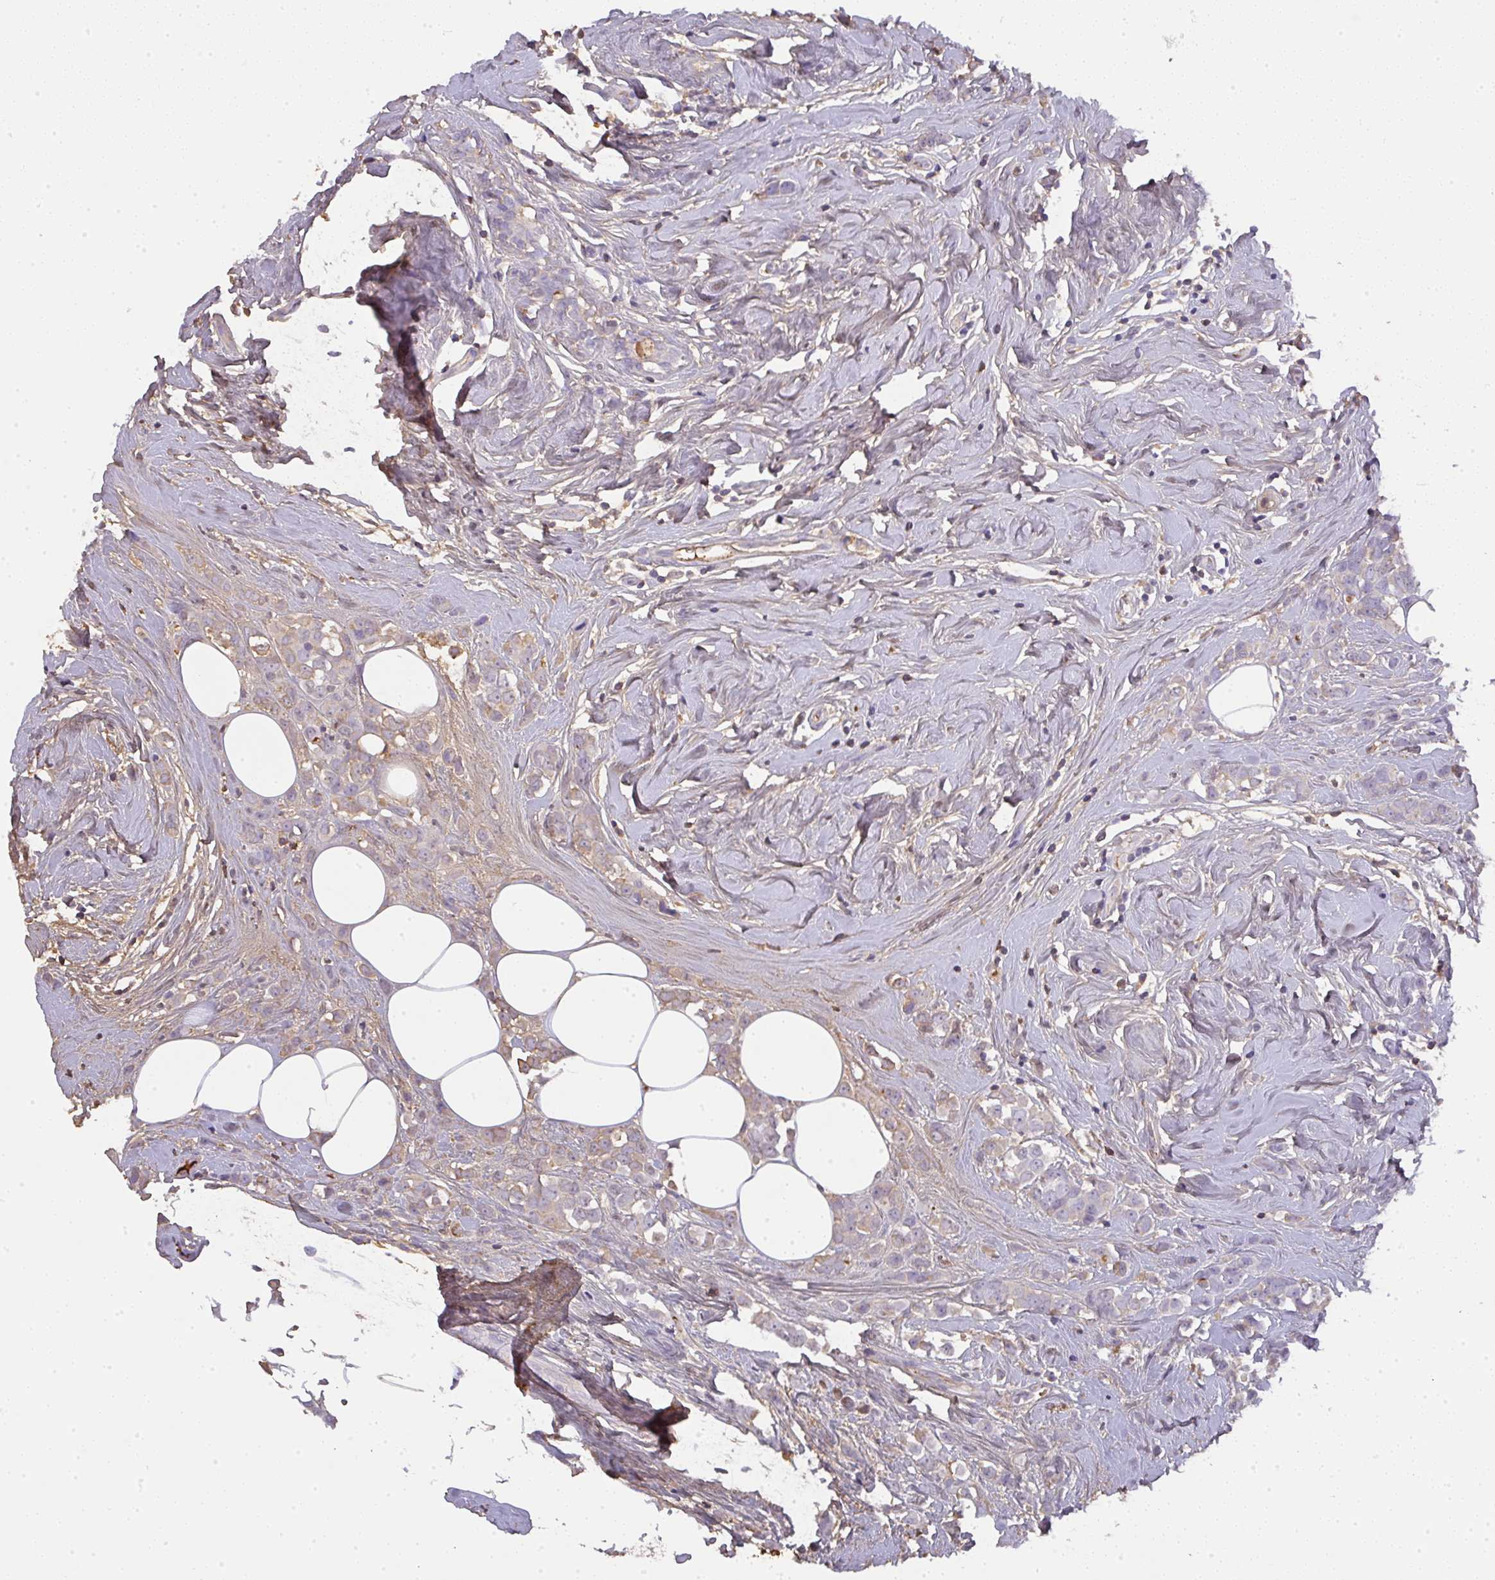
{"staining": {"intensity": "negative", "quantity": "none", "location": "none"}, "tissue": "breast cancer", "cell_type": "Tumor cells", "image_type": "cancer", "snomed": [{"axis": "morphology", "description": "Duct carcinoma"}, {"axis": "topography", "description": "Breast"}], "caption": "Human breast cancer stained for a protein using immunohistochemistry demonstrates no expression in tumor cells.", "gene": "SMYD5", "patient": {"sex": "female", "age": 80}}